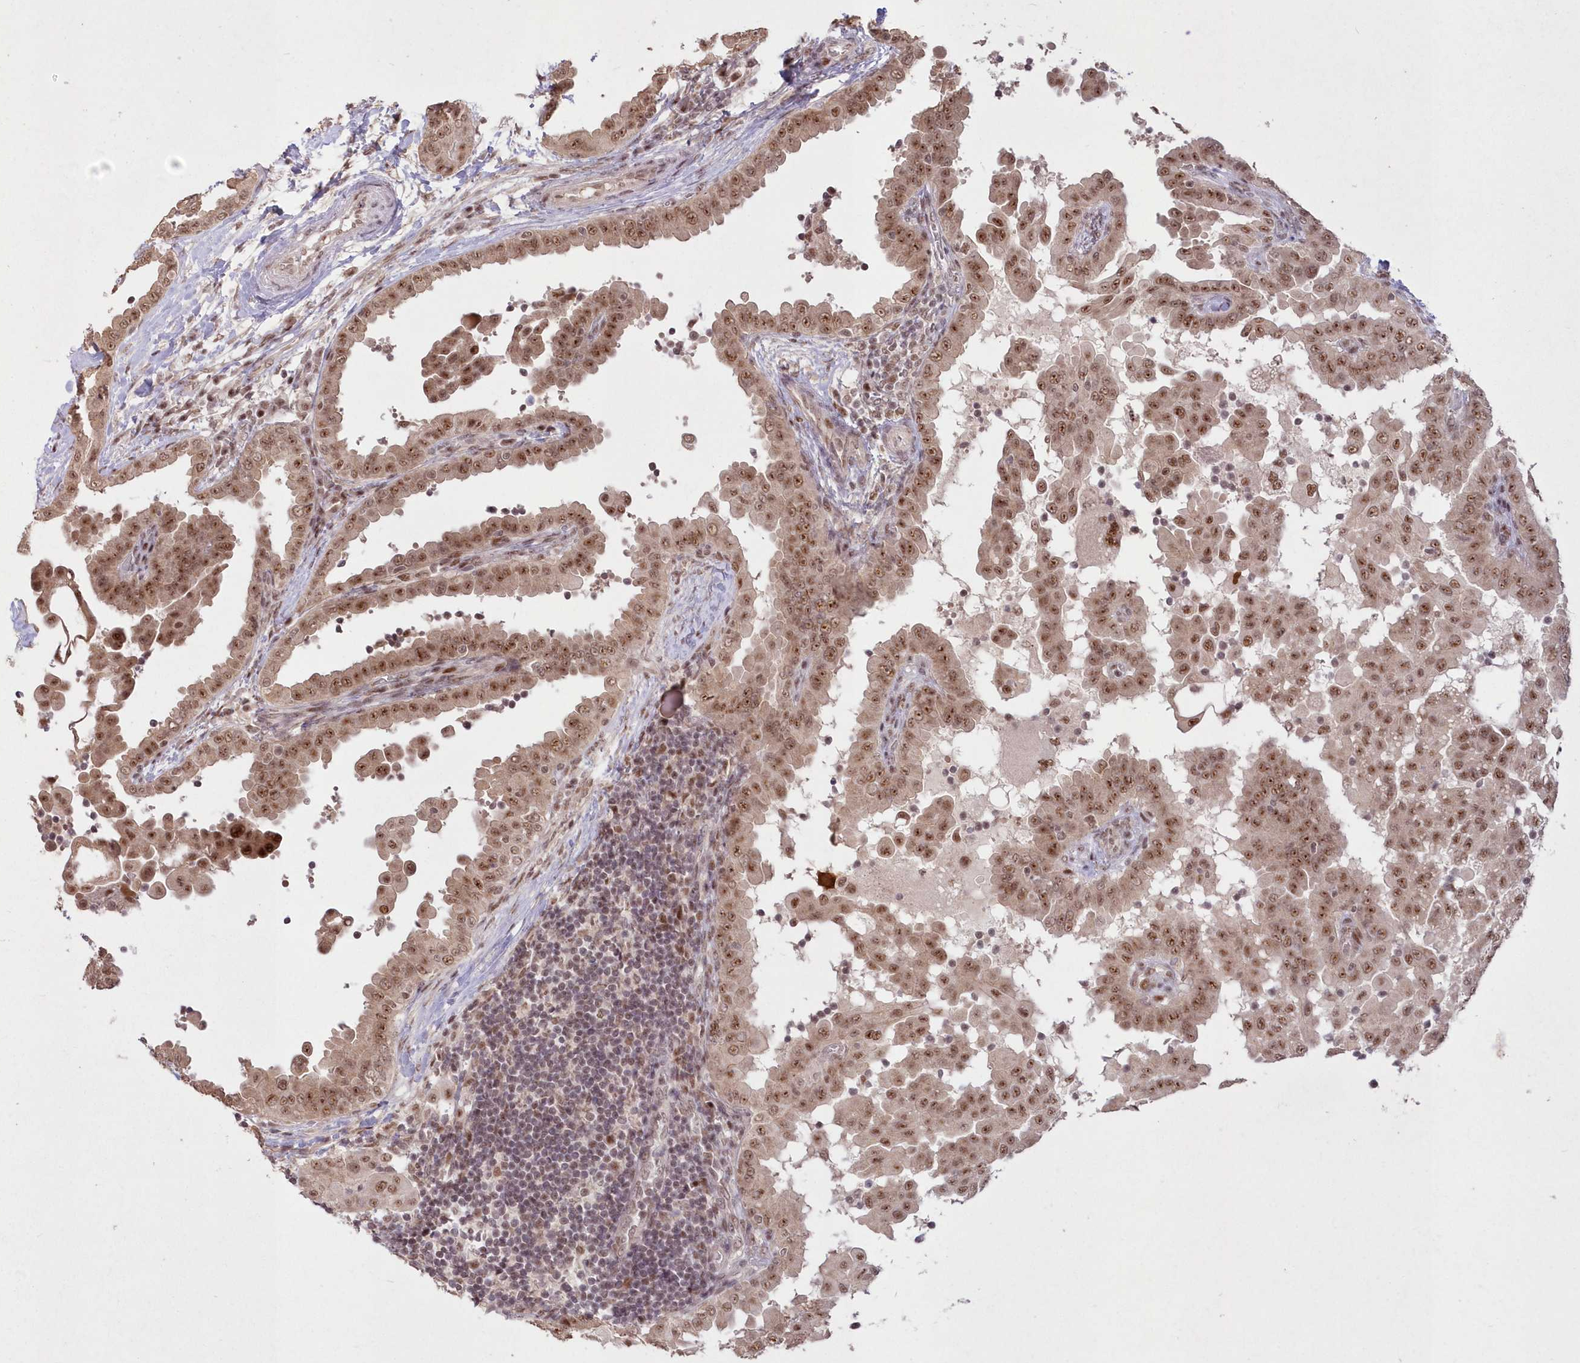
{"staining": {"intensity": "moderate", "quantity": ">75%", "location": "nuclear"}, "tissue": "thyroid cancer", "cell_type": "Tumor cells", "image_type": "cancer", "snomed": [{"axis": "morphology", "description": "Papillary adenocarcinoma, NOS"}, {"axis": "topography", "description": "Thyroid gland"}], "caption": "Human thyroid cancer (papillary adenocarcinoma) stained with a protein marker demonstrates moderate staining in tumor cells.", "gene": "WBP1L", "patient": {"sex": "male", "age": 33}}